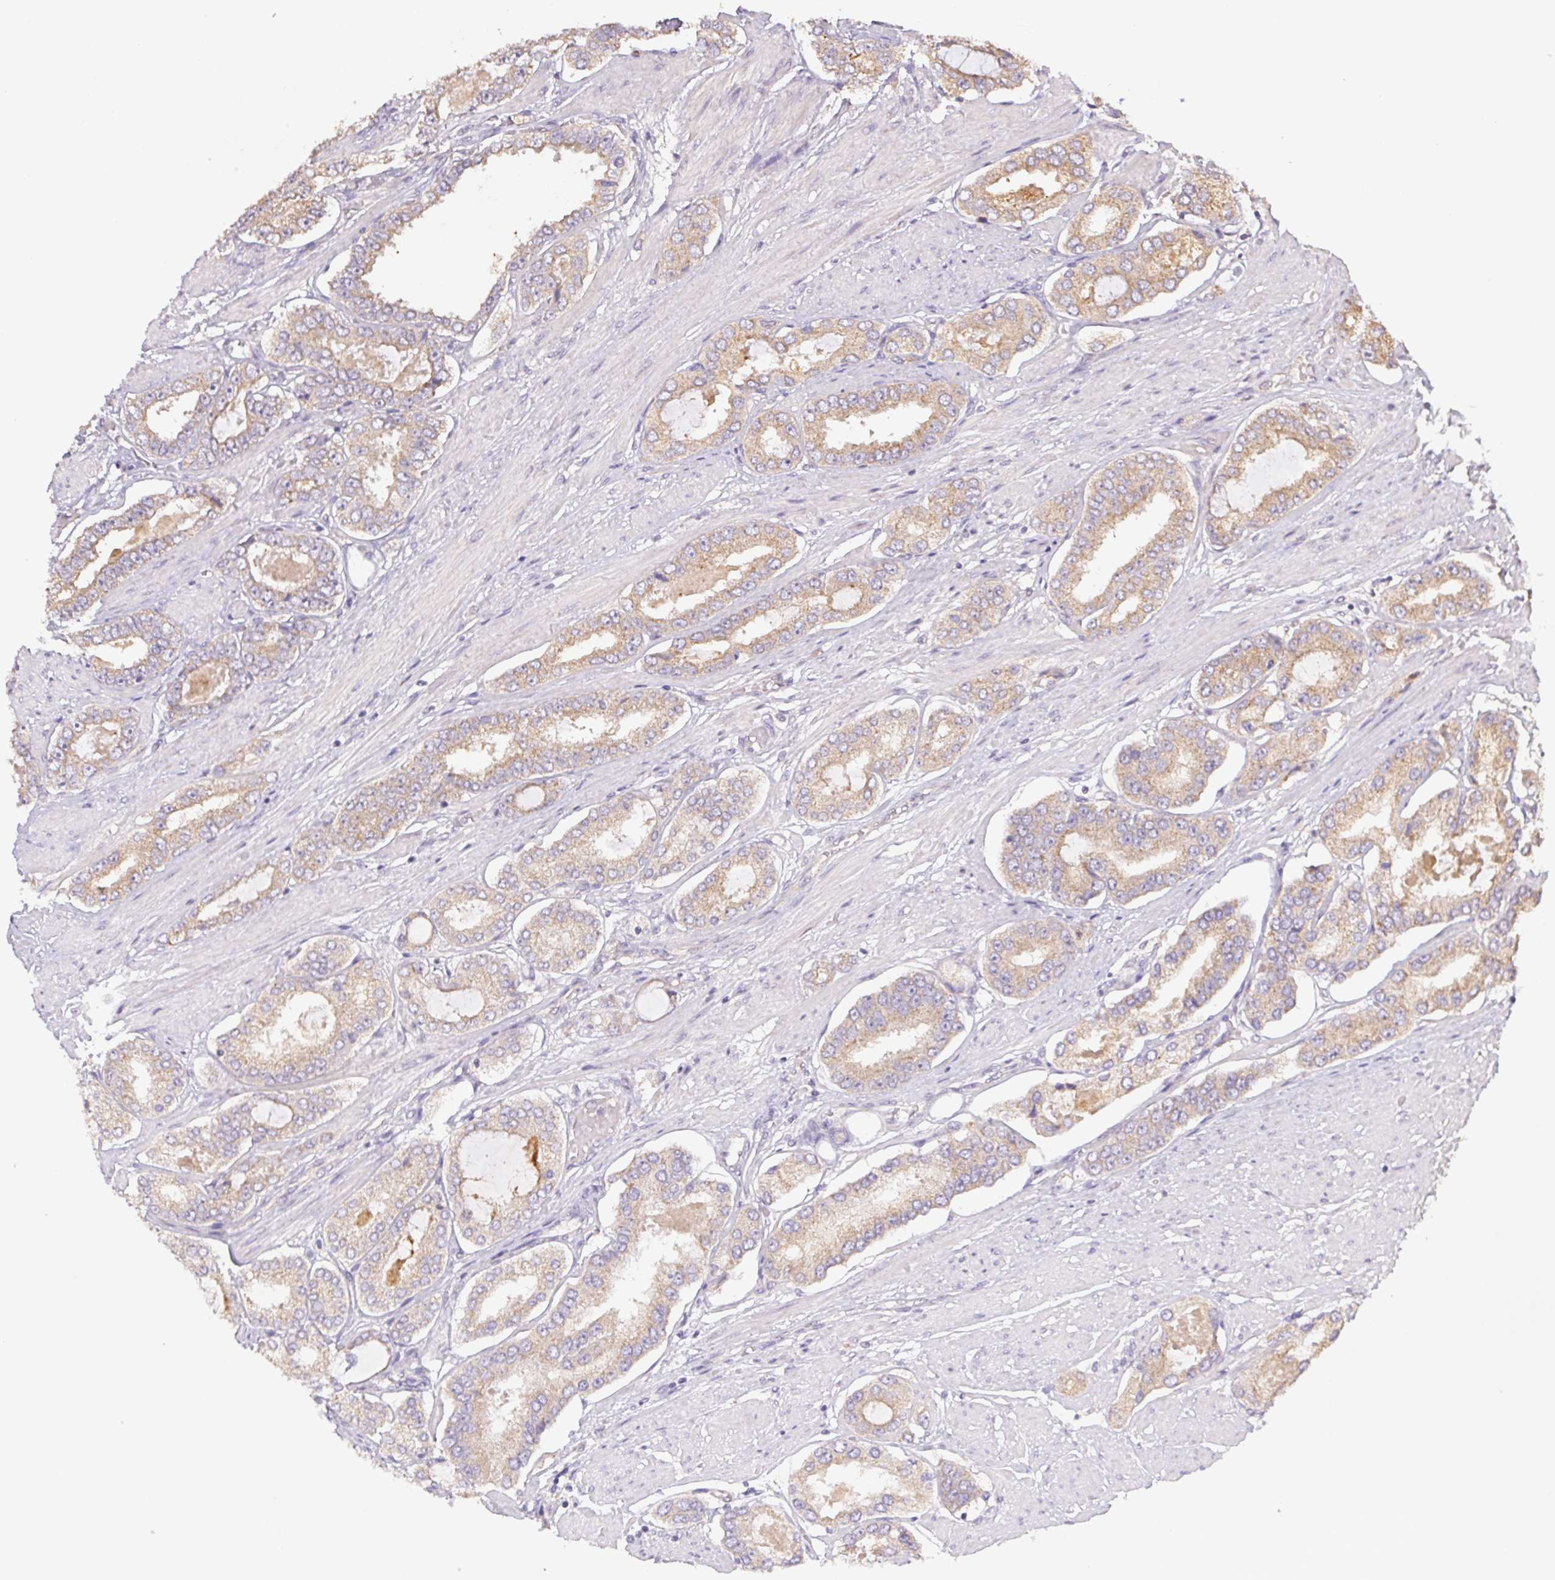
{"staining": {"intensity": "moderate", "quantity": ">75%", "location": "cytoplasmic/membranous"}, "tissue": "prostate cancer", "cell_type": "Tumor cells", "image_type": "cancer", "snomed": [{"axis": "morphology", "description": "Adenocarcinoma, High grade"}, {"axis": "topography", "description": "Prostate"}], "caption": "This photomicrograph reveals immunohistochemistry staining of prostate cancer (high-grade adenocarcinoma), with medium moderate cytoplasmic/membranous positivity in about >75% of tumor cells.", "gene": "RAB11A", "patient": {"sex": "male", "age": 63}}